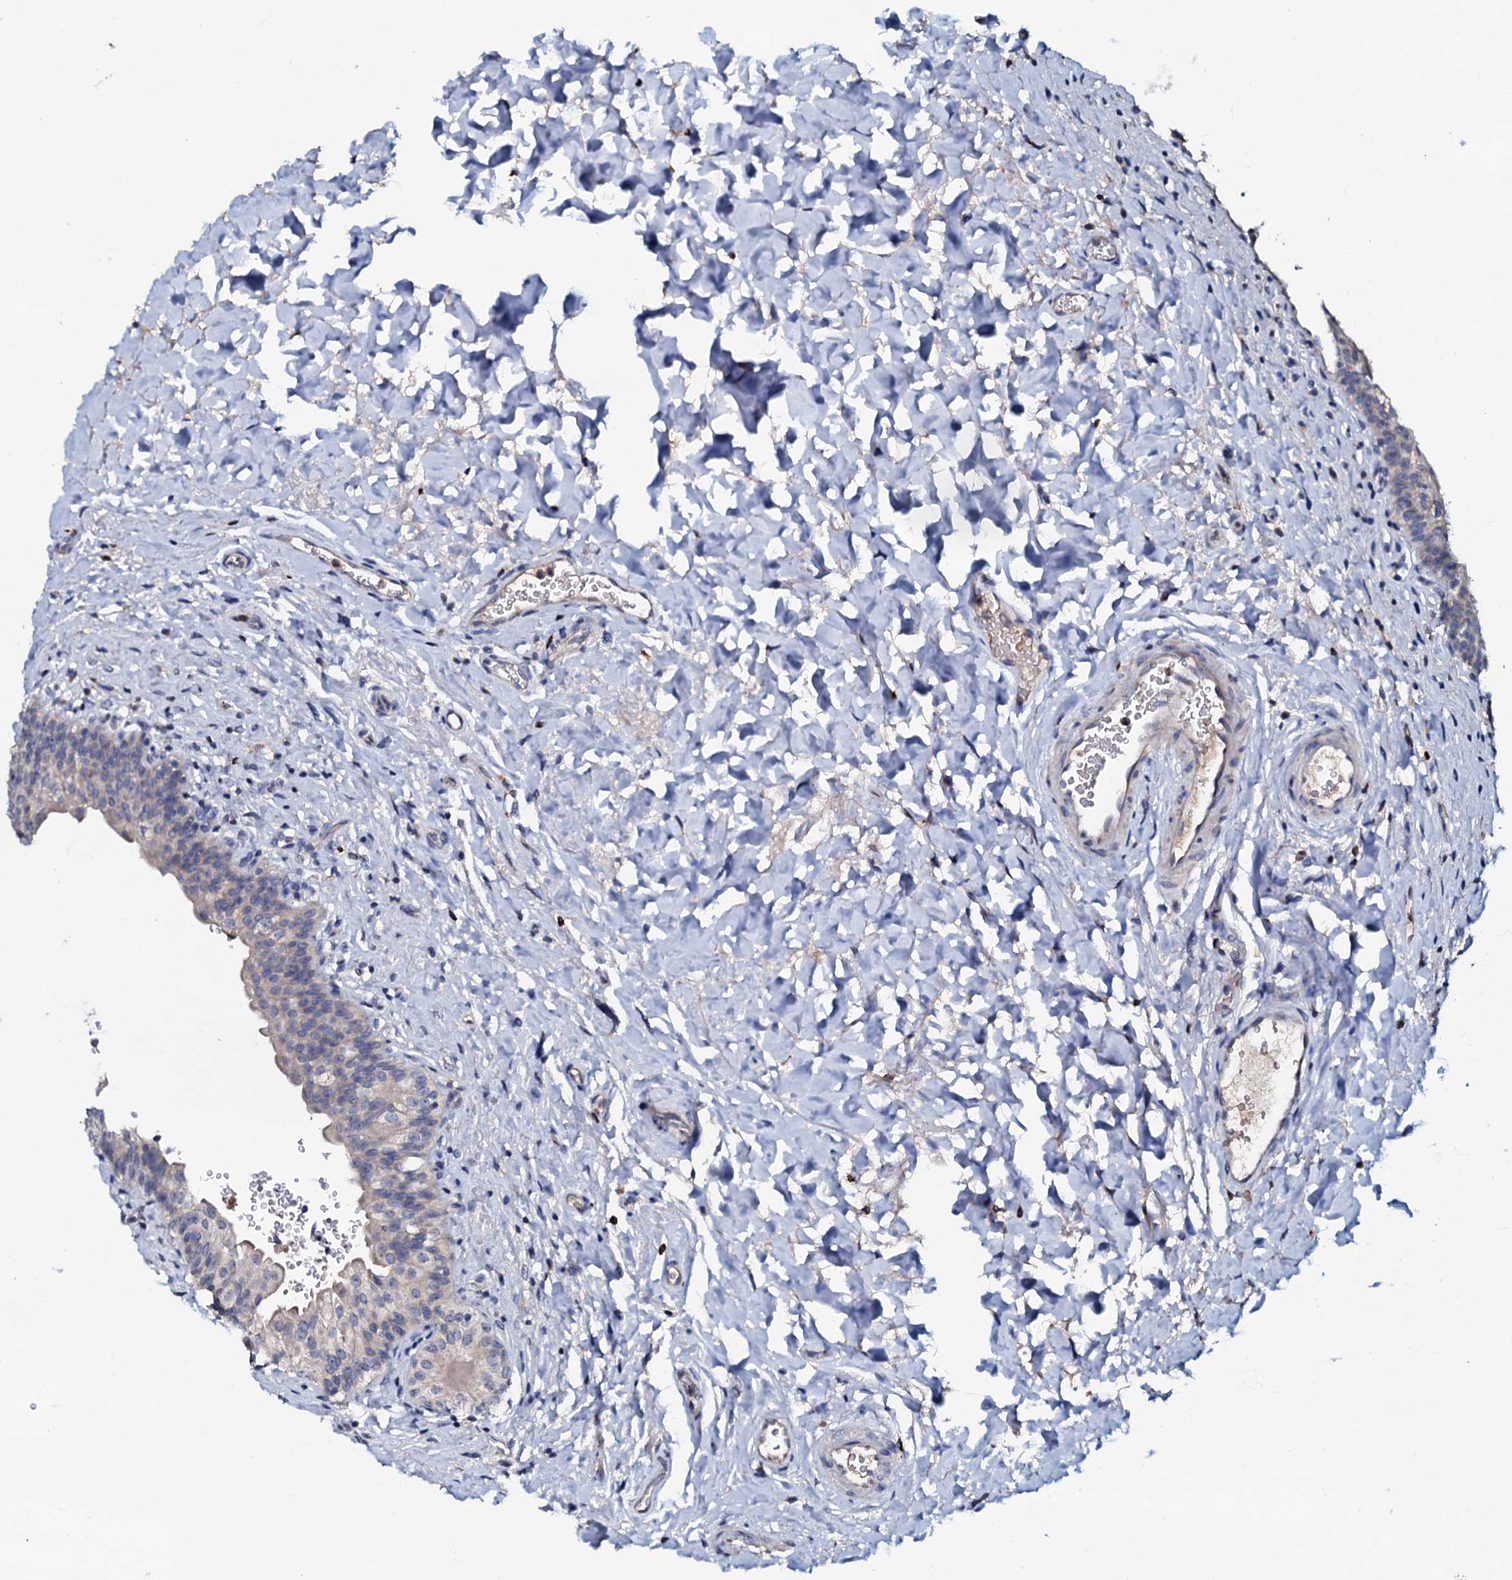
{"staining": {"intensity": "negative", "quantity": "none", "location": "none"}, "tissue": "urinary bladder", "cell_type": "Urothelial cells", "image_type": "normal", "snomed": [{"axis": "morphology", "description": "Normal tissue, NOS"}, {"axis": "topography", "description": "Urinary bladder"}], "caption": "DAB (3,3'-diaminobenzidine) immunohistochemical staining of benign urinary bladder reveals no significant staining in urothelial cells. (Brightfield microscopy of DAB immunohistochemistry at high magnification).", "gene": "CPNE2", "patient": {"sex": "male", "age": 83}}